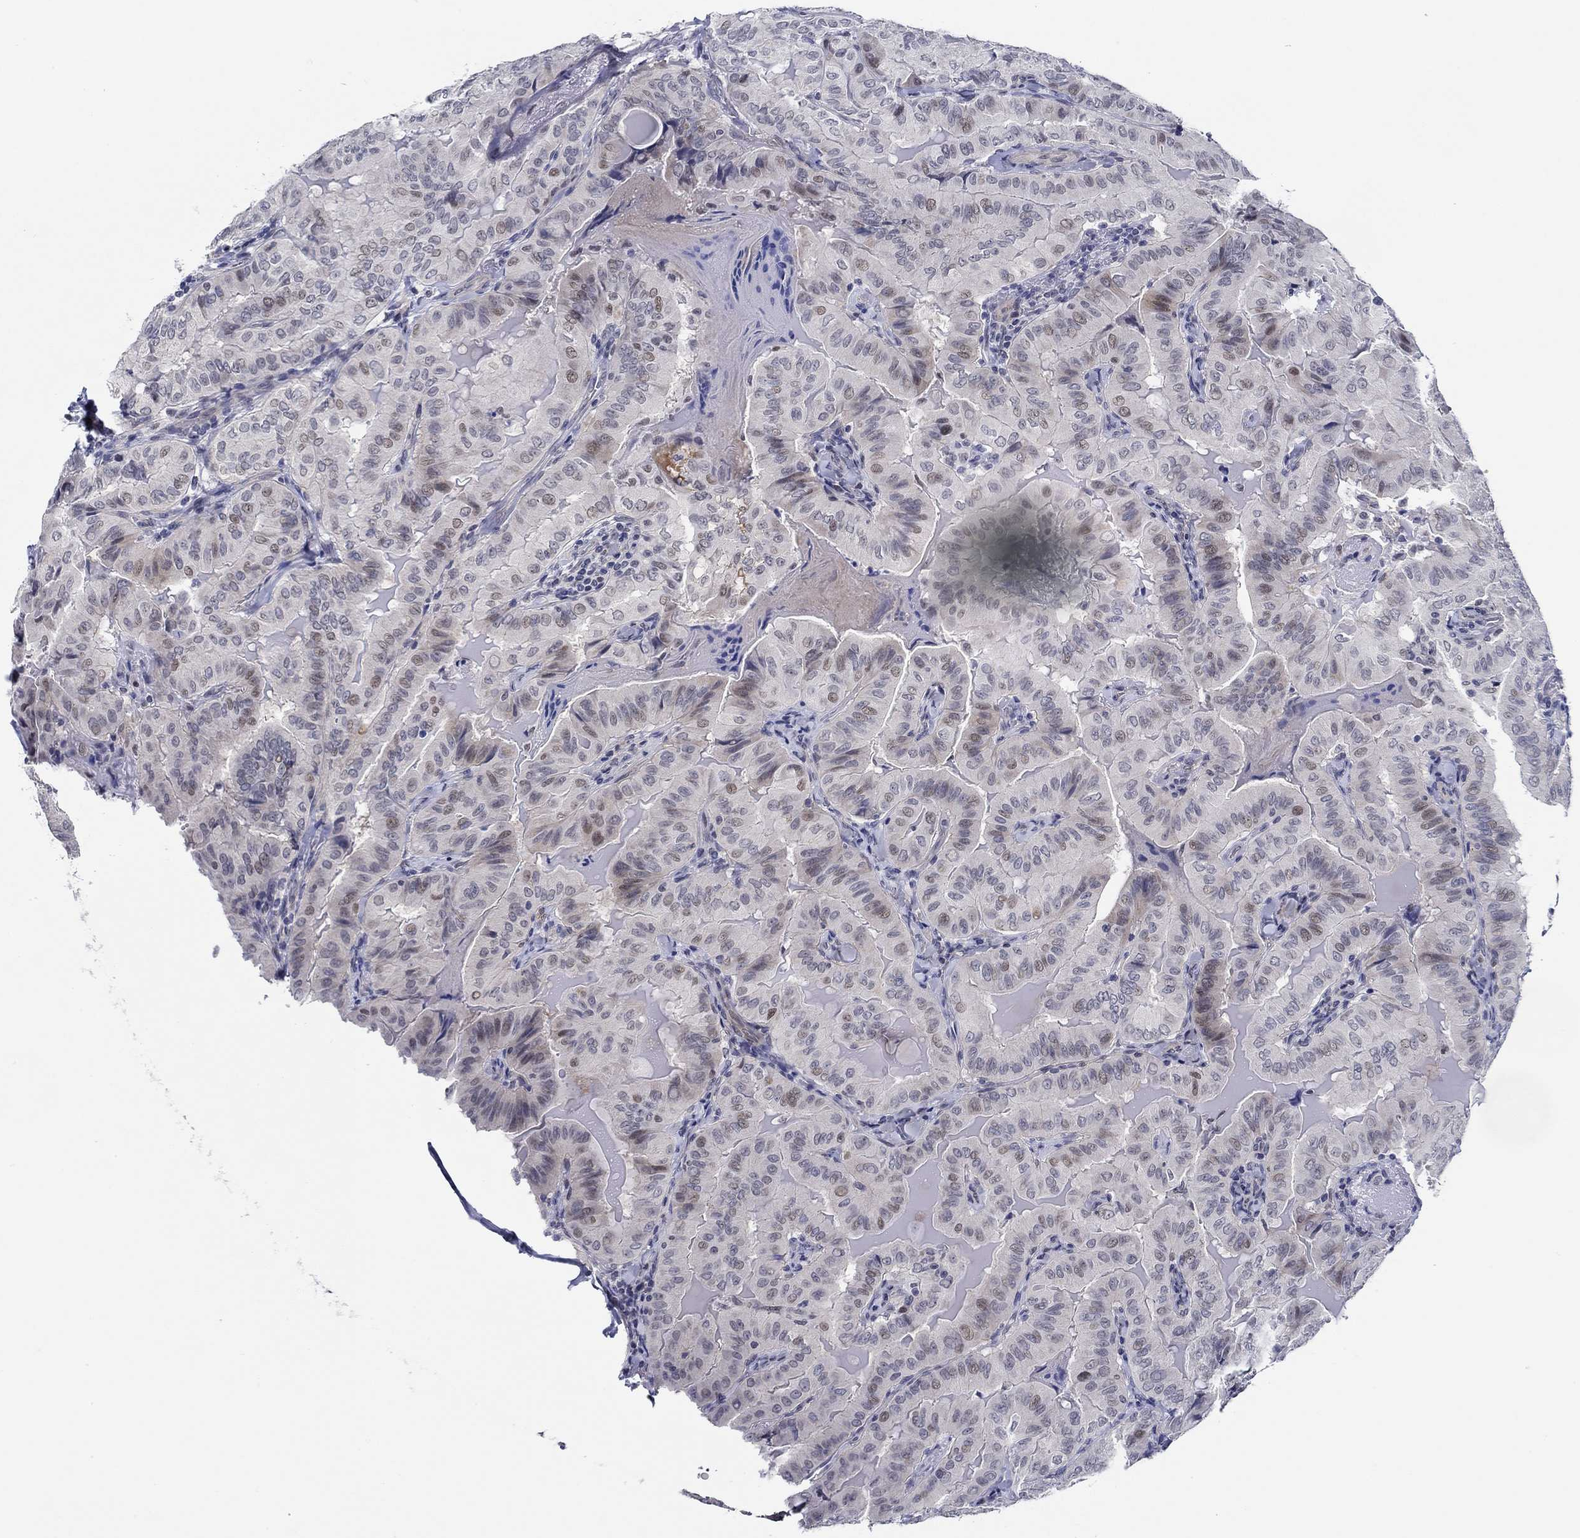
{"staining": {"intensity": "weak", "quantity": "25%-75%", "location": "nuclear"}, "tissue": "thyroid cancer", "cell_type": "Tumor cells", "image_type": "cancer", "snomed": [{"axis": "morphology", "description": "Papillary adenocarcinoma, NOS"}, {"axis": "topography", "description": "Thyroid gland"}], "caption": "A brown stain labels weak nuclear staining of a protein in thyroid papillary adenocarcinoma tumor cells. The protein is stained brown, and the nuclei are stained in blue (DAB IHC with brightfield microscopy, high magnification).", "gene": "SLC34A1", "patient": {"sex": "female", "age": 68}}